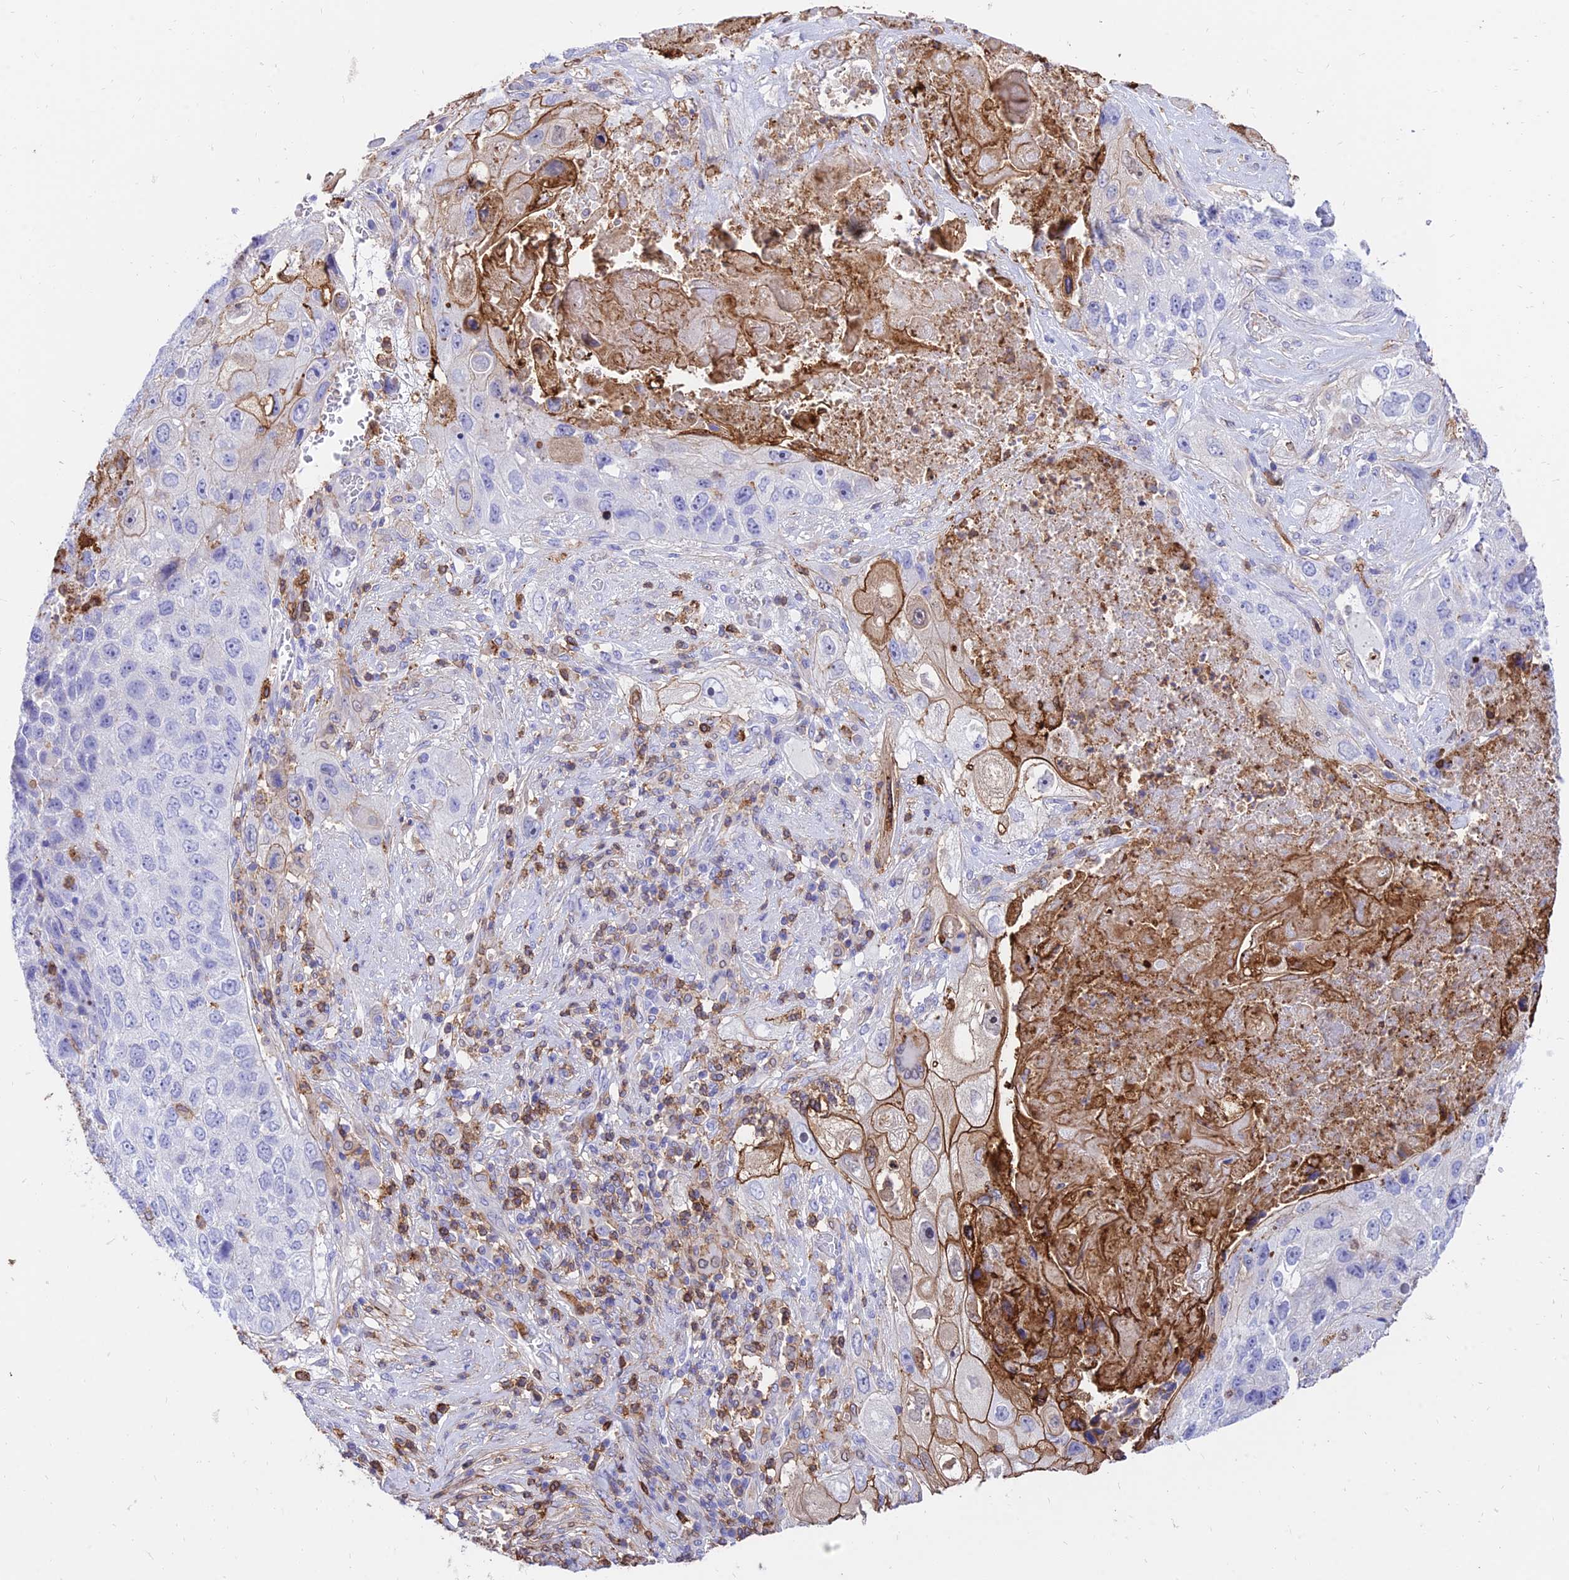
{"staining": {"intensity": "moderate", "quantity": "25%-75%", "location": "cytoplasmic/membranous"}, "tissue": "lung cancer", "cell_type": "Tumor cells", "image_type": "cancer", "snomed": [{"axis": "morphology", "description": "Squamous cell carcinoma, NOS"}, {"axis": "topography", "description": "Lung"}], "caption": "Human lung squamous cell carcinoma stained with a brown dye shows moderate cytoplasmic/membranous positive positivity in approximately 25%-75% of tumor cells.", "gene": "SREK1IP1", "patient": {"sex": "male", "age": 61}}